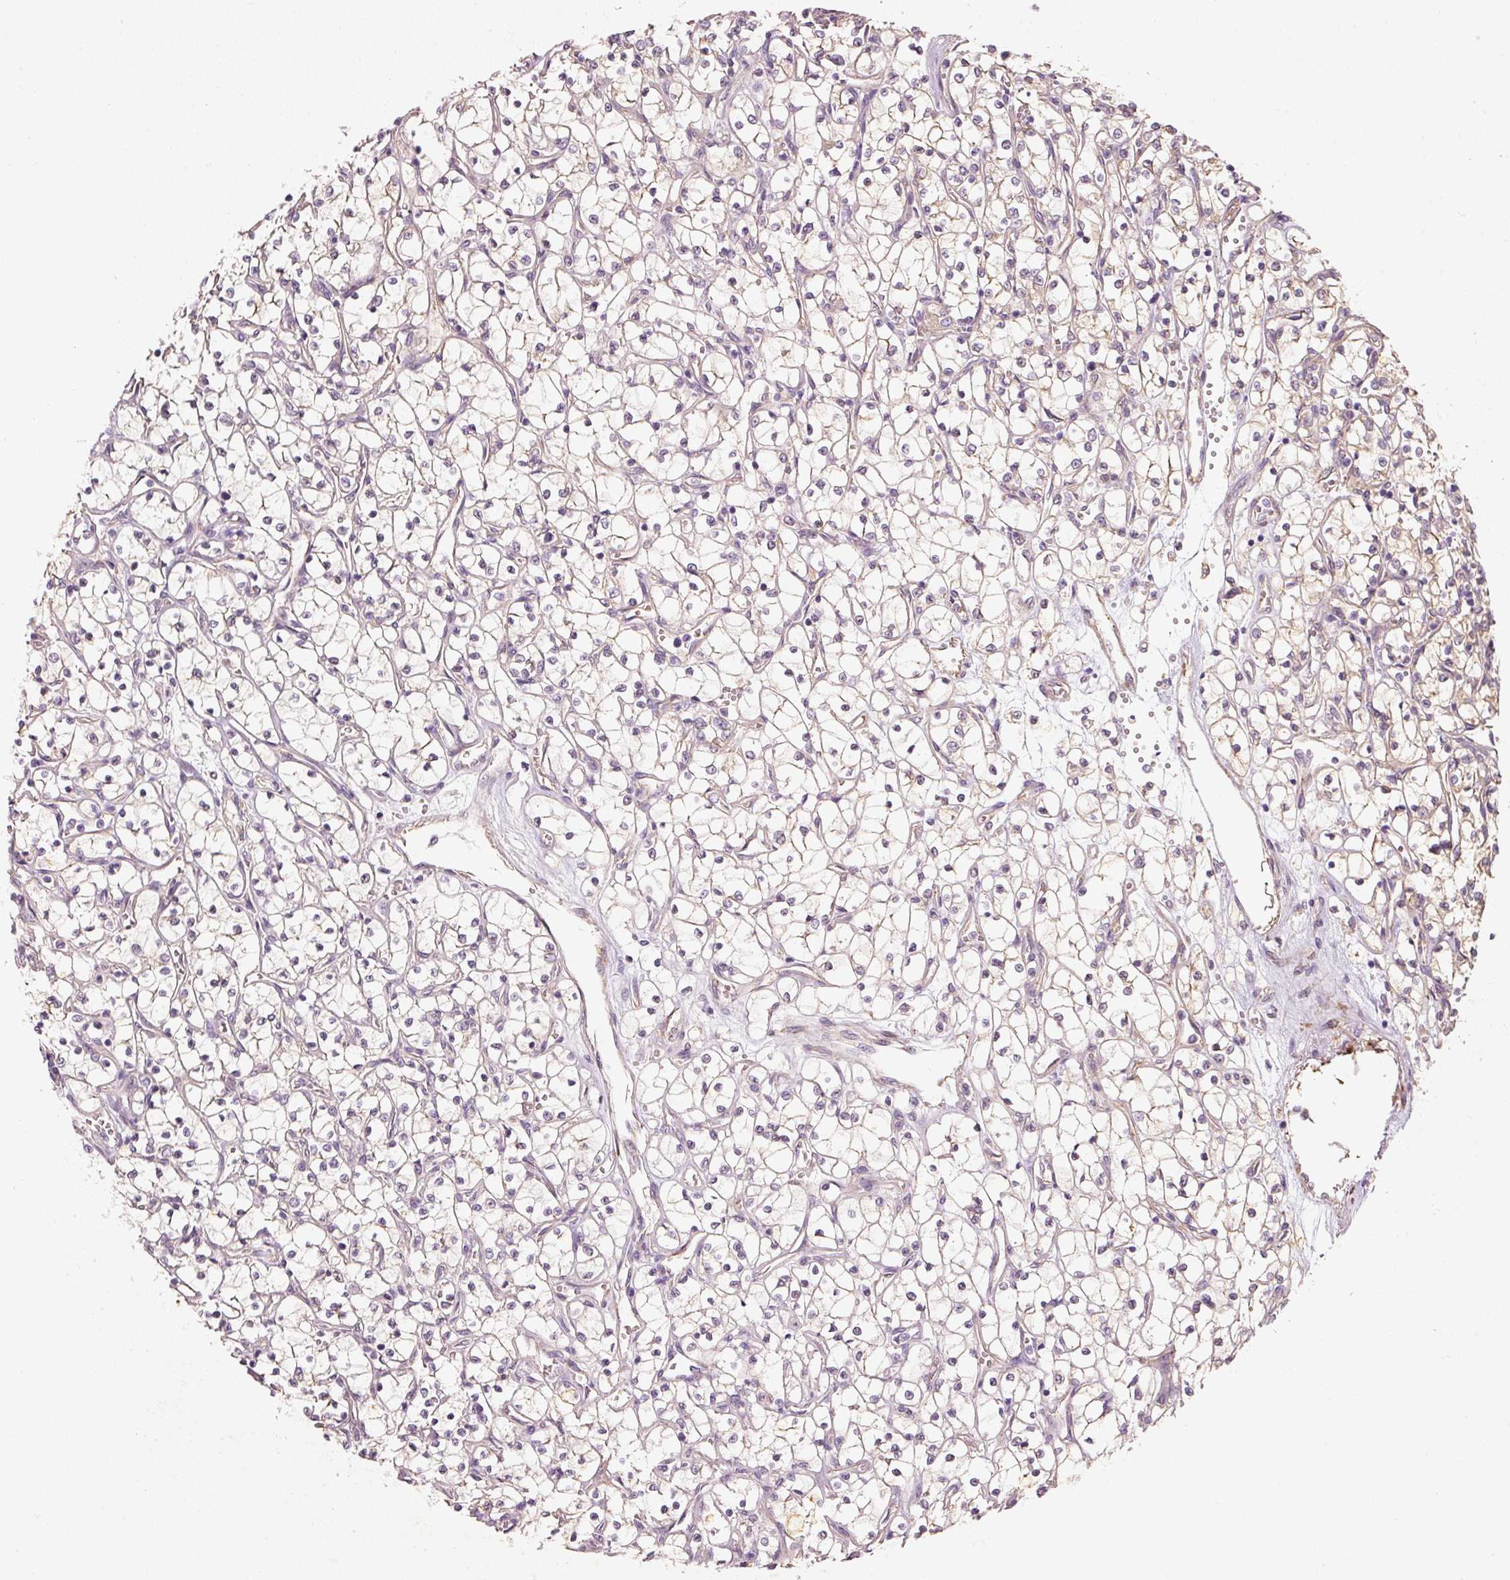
{"staining": {"intensity": "weak", "quantity": "<25%", "location": "cytoplasmic/membranous"}, "tissue": "renal cancer", "cell_type": "Tumor cells", "image_type": "cancer", "snomed": [{"axis": "morphology", "description": "Adenocarcinoma, NOS"}, {"axis": "topography", "description": "Kidney"}], "caption": "Renal cancer (adenocarcinoma) was stained to show a protein in brown. There is no significant expression in tumor cells.", "gene": "RGL2", "patient": {"sex": "female", "age": 69}}